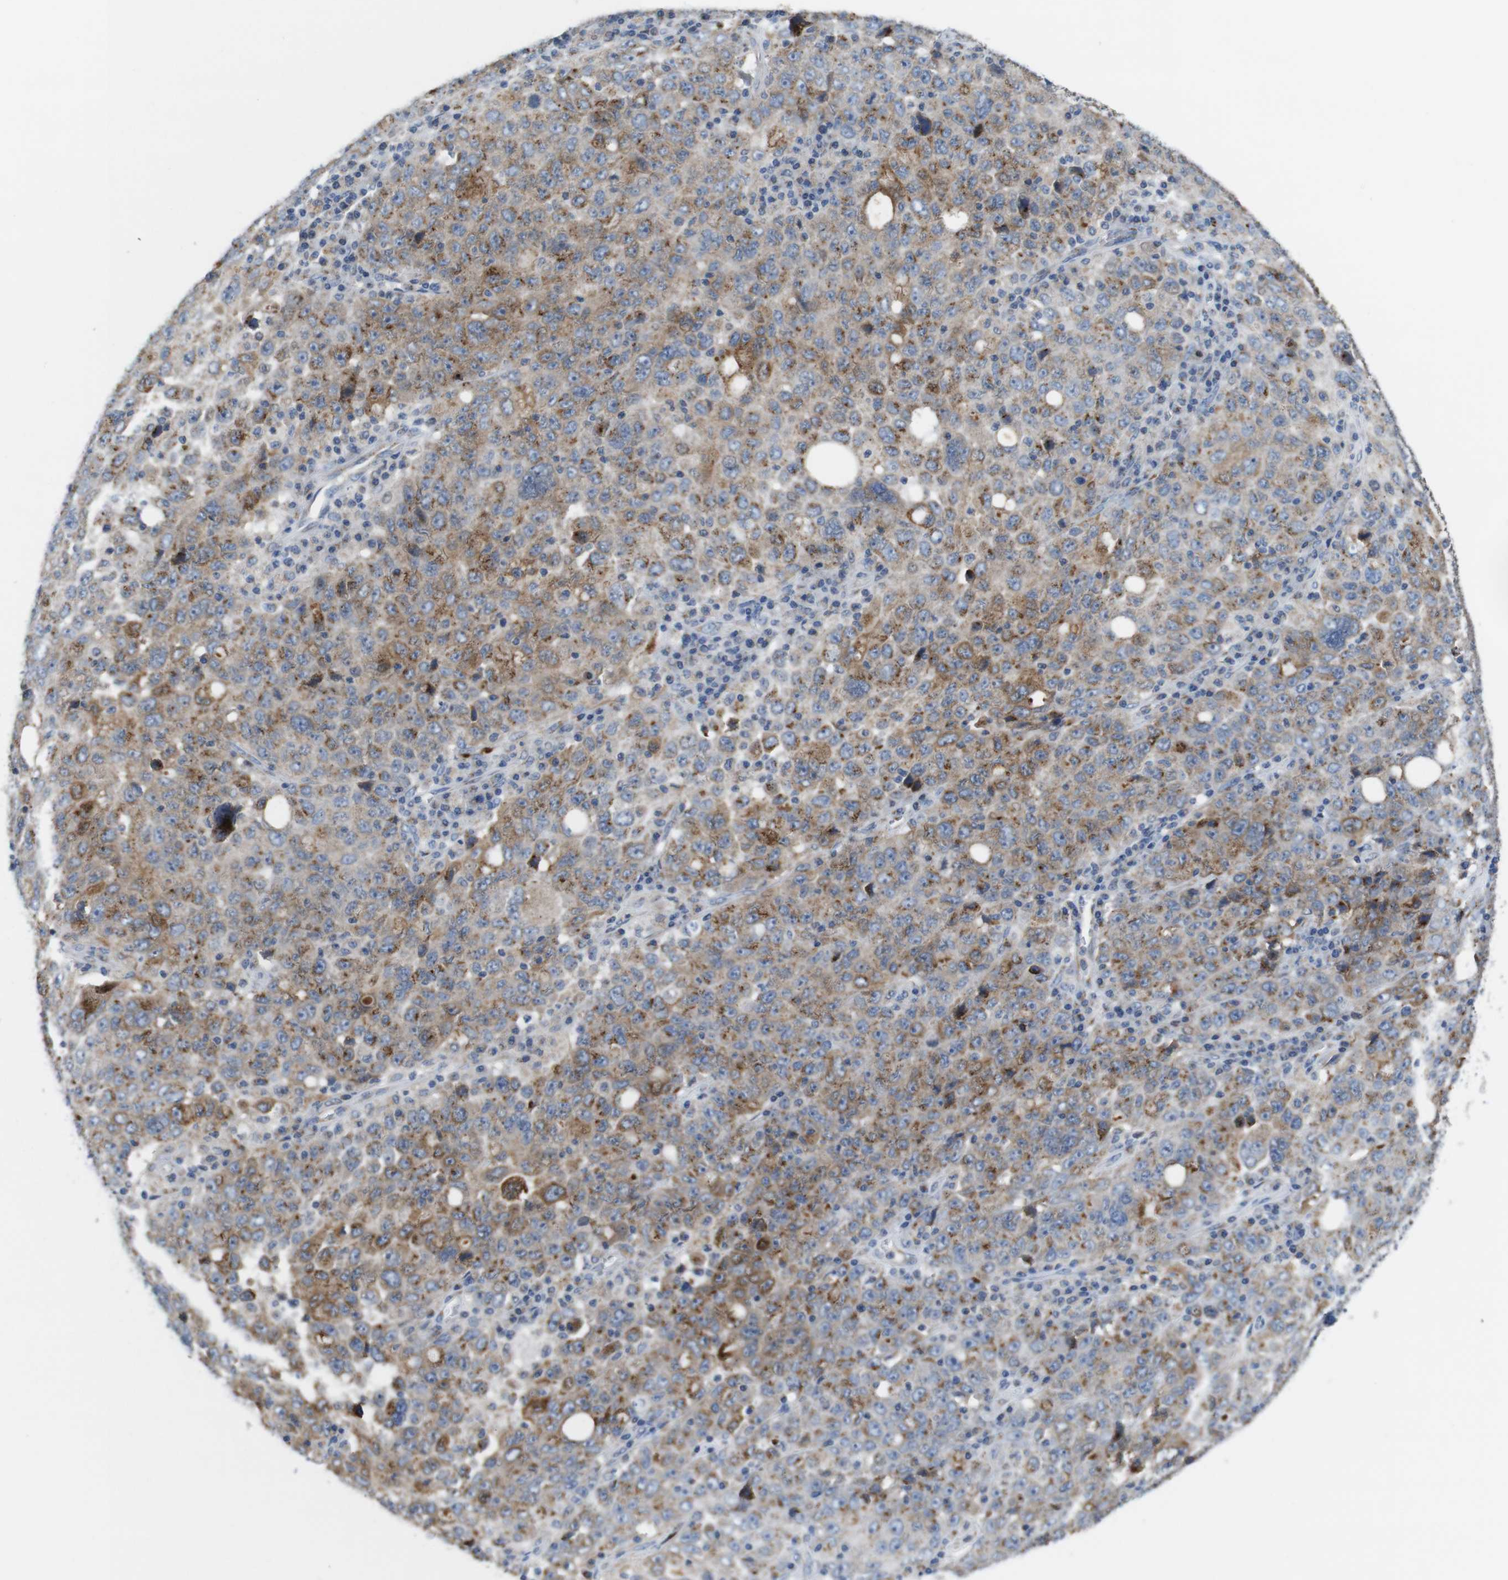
{"staining": {"intensity": "strong", "quantity": "25%-75%", "location": "cytoplasmic/membranous"}, "tissue": "ovarian cancer", "cell_type": "Tumor cells", "image_type": "cancer", "snomed": [{"axis": "morphology", "description": "Carcinoma, endometroid"}, {"axis": "topography", "description": "Ovary"}], "caption": "This image reveals immunohistochemistry staining of endometroid carcinoma (ovarian), with high strong cytoplasmic/membranous positivity in approximately 25%-75% of tumor cells.", "gene": "EFCAB14", "patient": {"sex": "female", "age": 62}}